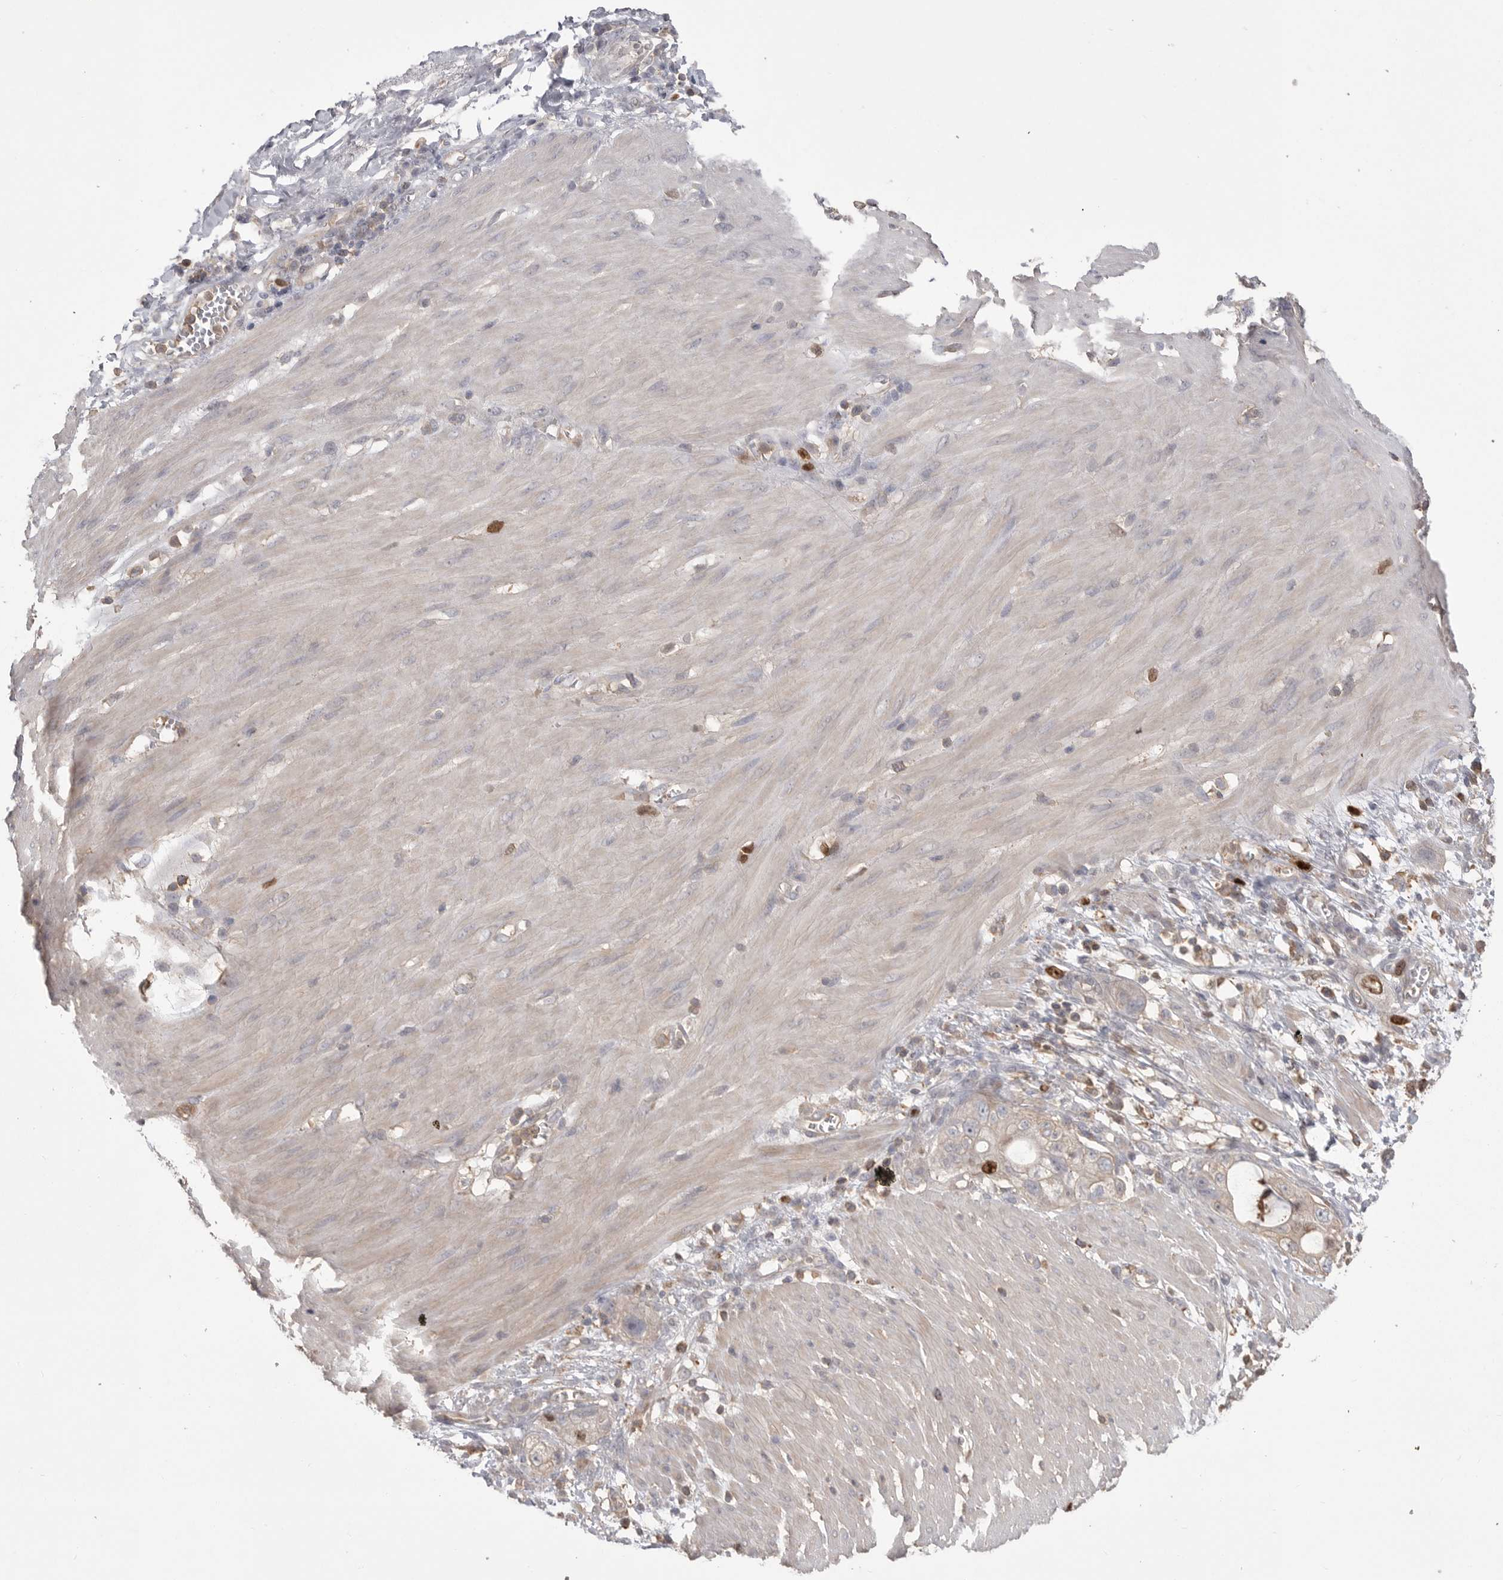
{"staining": {"intensity": "strong", "quantity": "<25%", "location": "cytoplasmic/membranous,nuclear"}, "tissue": "stomach cancer", "cell_type": "Tumor cells", "image_type": "cancer", "snomed": [{"axis": "morphology", "description": "Adenocarcinoma, NOS"}, {"axis": "topography", "description": "Stomach"}, {"axis": "topography", "description": "Stomach, lower"}], "caption": "Protein staining demonstrates strong cytoplasmic/membranous and nuclear expression in about <25% of tumor cells in stomach adenocarcinoma. (IHC, brightfield microscopy, high magnification).", "gene": "TOP2A", "patient": {"sex": "female", "age": 48}}